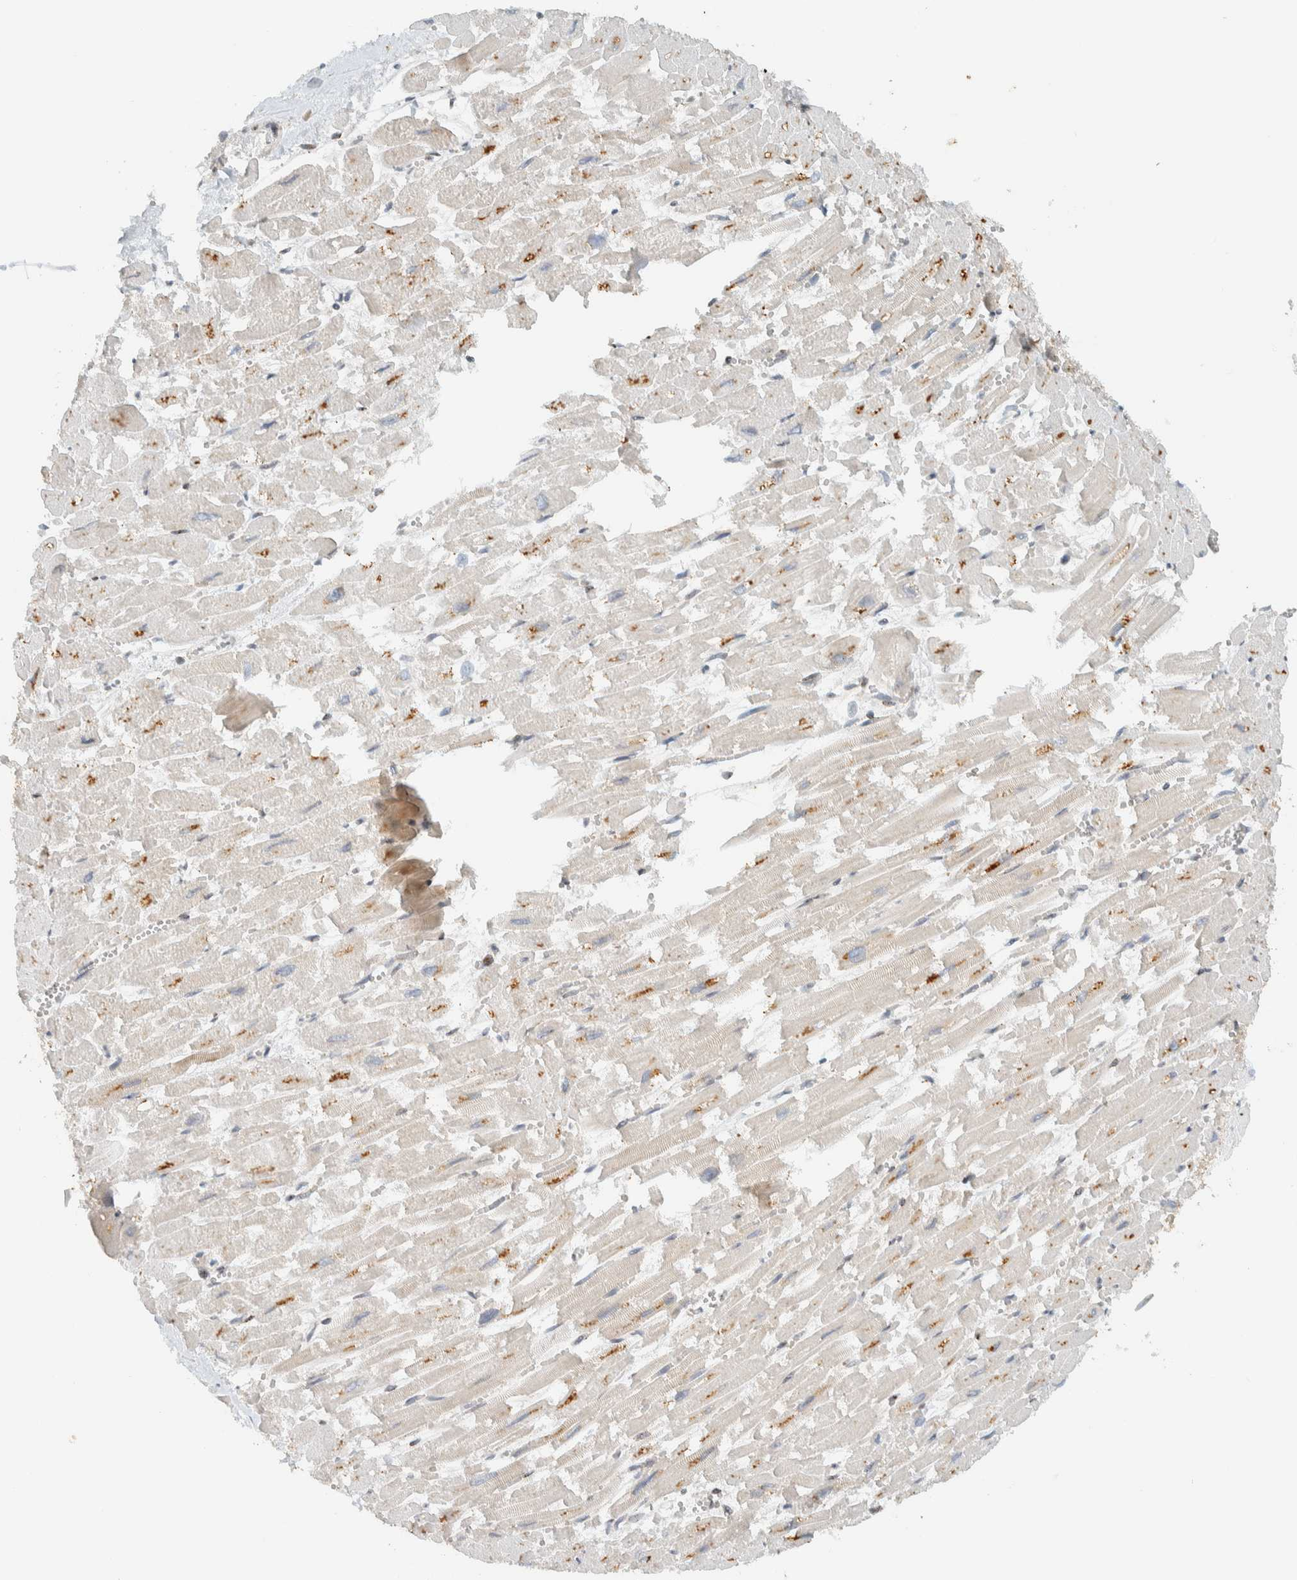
{"staining": {"intensity": "negative", "quantity": "none", "location": "none"}, "tissue": "heart muscle", "cell_type": "Cardiomyocytes", "image_type": "normal", "snomed": [{"axis": "morphology", "description": "Normal tissue, NOS"}, {"axis": "topography", "description": "Heart"}], "caption": "High magnification brightfield microscopy of unremarkable heart muscle stained with DAB (3,3'-diaminobenzidine) (brown) and counterstained with hematoxylin (blue): cardiomyocytes show no significant staining.", "gene": "ITPRID1", "patient": {"sex": "male", "age": 54}}